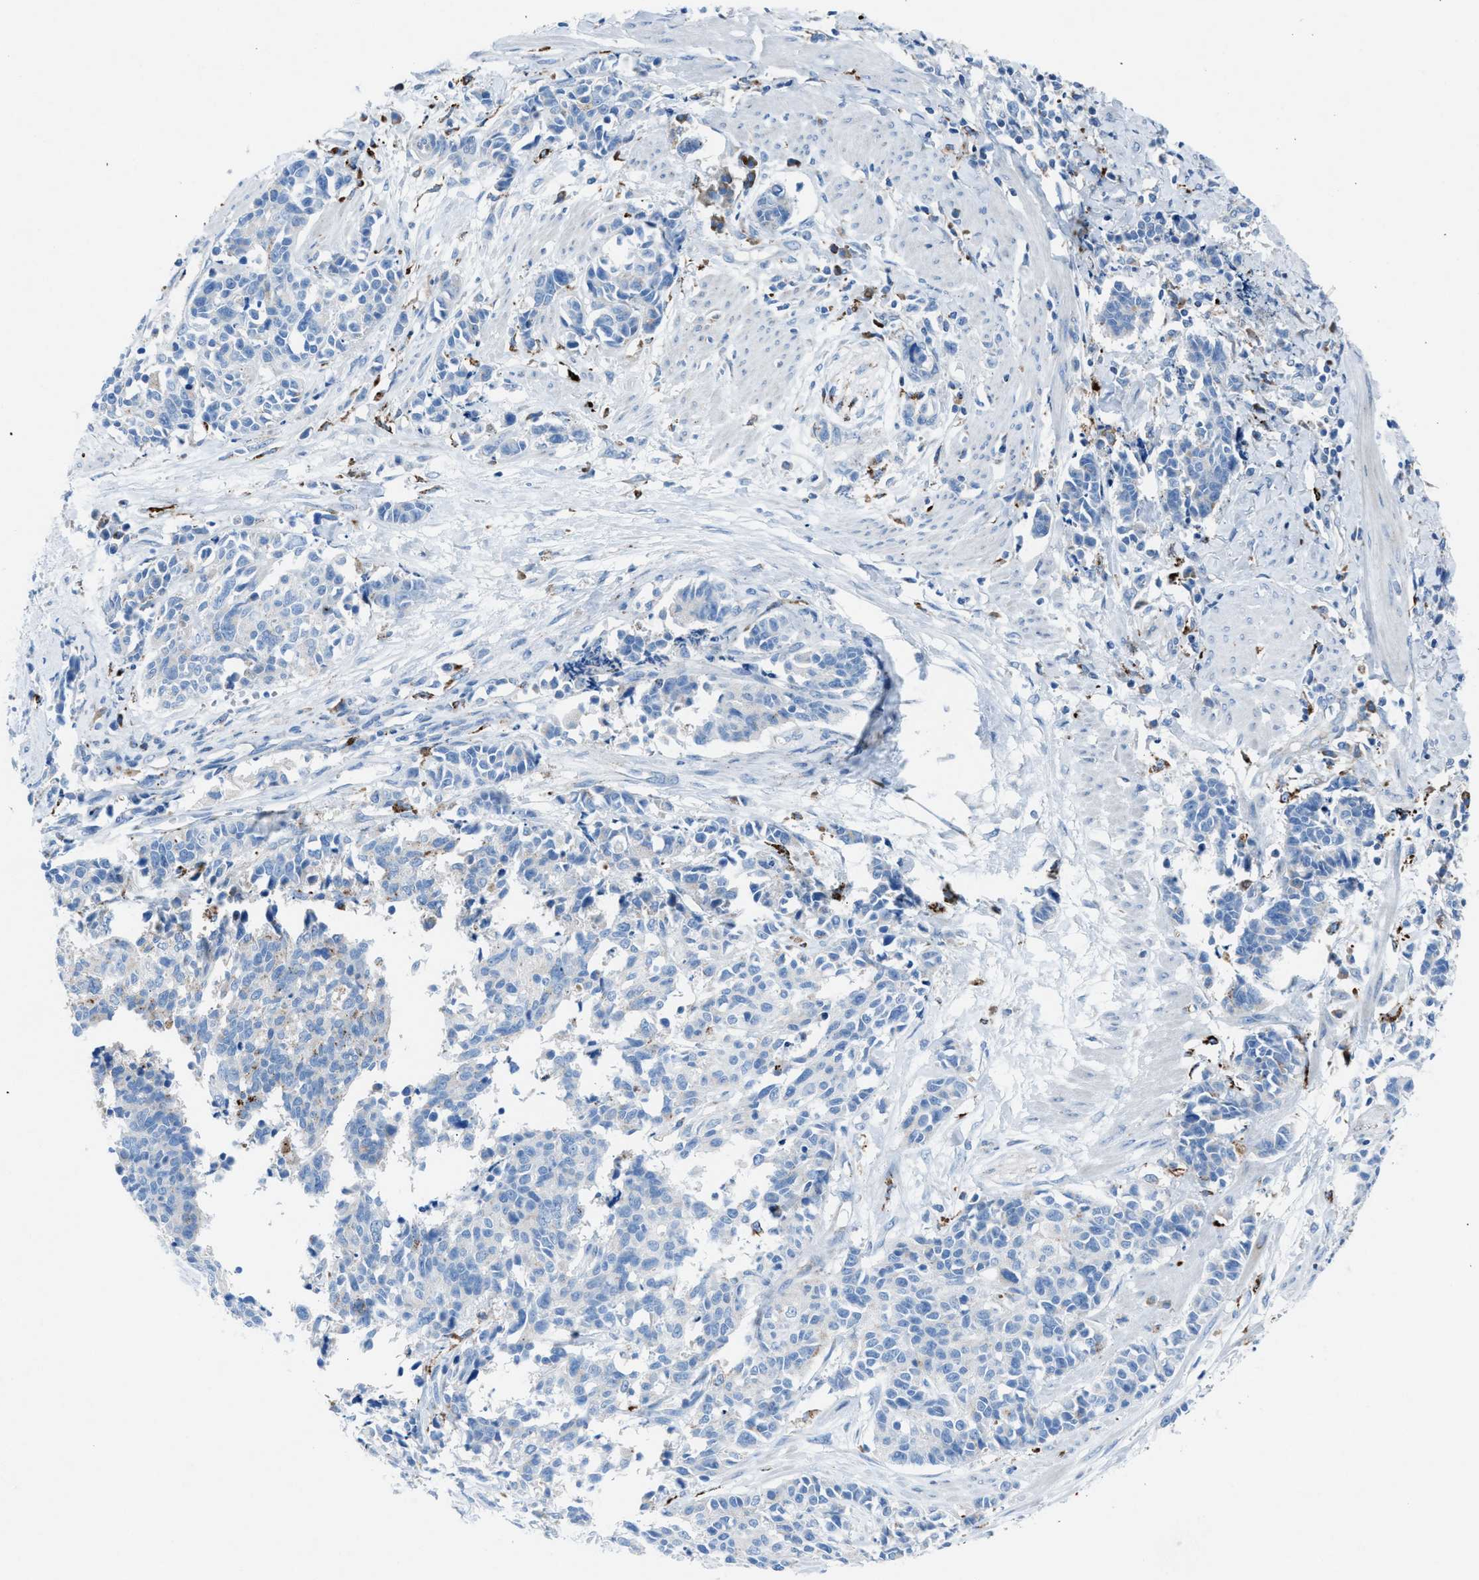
{"staining": {"intensity": "negative", "quantity": "none", "location": "none"}, "tissue": "cervical cancer", "cell_type": "Tumor cells", "image_type": "cancer", "snomed": [{"axis": "morphology", "description": "Squamous cell carcinoma, NOS"}, {"axis": "topography", "description": "Cervix"}], "caption": "Tumor cells are negative for brown protein staining in cervical cancer. Nuclei are stained in blue.", "gene": "CD1B", "patient": {"sex": "female", "age": 35}}